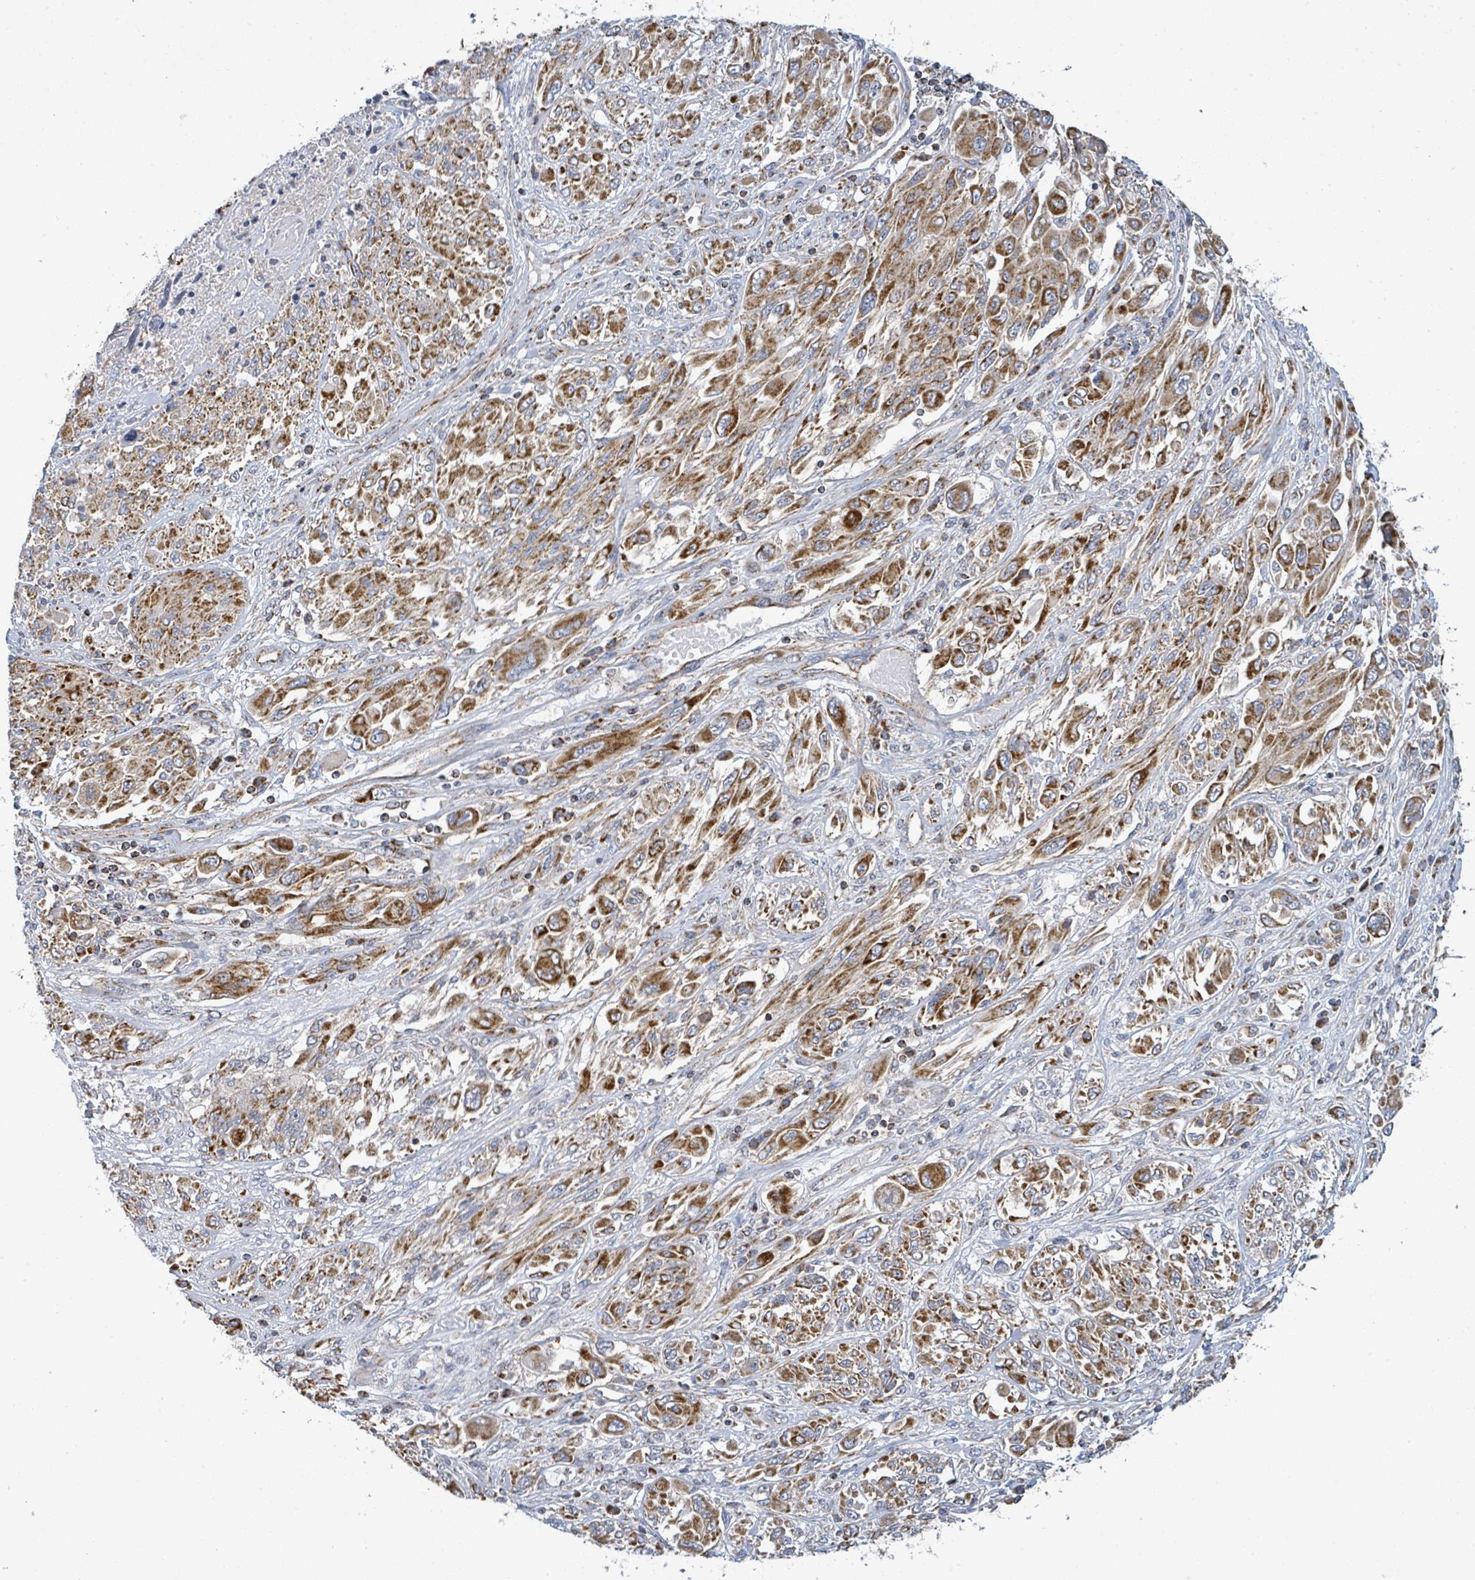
{"staining": {"intensity": "moderate", "quantity": ">75%", "location": "cytoplasmic/membranous"}, "tissue": "melanoma", "cell_type": "Tumor cells", "image_type": "cancer", "snomed": [{"axis": "morphology", "description": "Malignant melanoma, NOS"}, {"axis": "topography", "description": "Skin"}], "caption": "Immunohistochemistry (IHC) of melanoma displays medium levels of moderate cytoplasmic/membranous staining in approximately >75% of tumor cells.", "gene": "SUCLG2", "patient": {"sex": "female", "age": 91}}